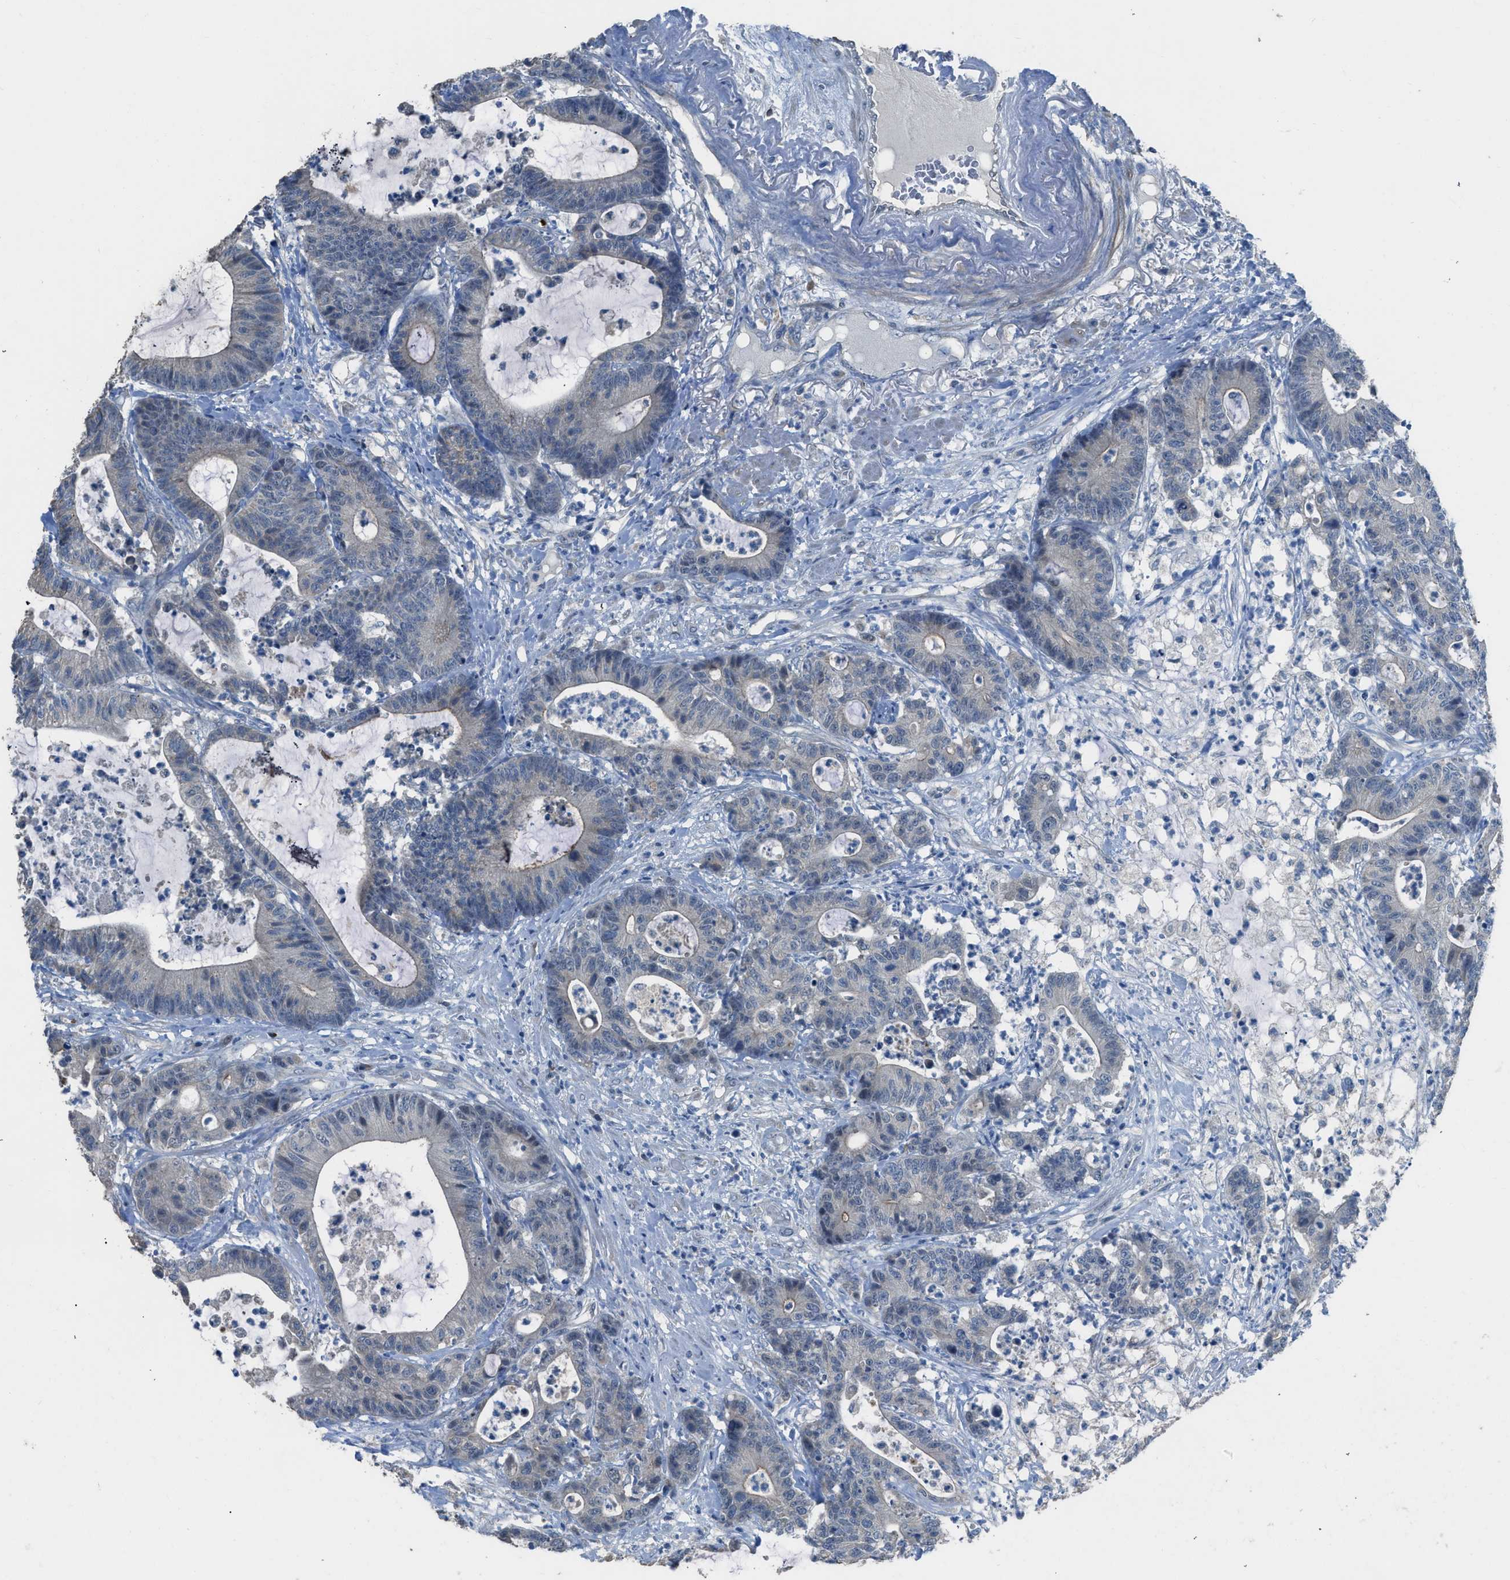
{"staining": {"intensity": "negative", "quantity": "none", "location": "none"}, "tissue": "colorectal cancer", "cell_type": "Tumor cells", "image_type": "cancer", "snomed": [{"axis": "morphology", "description": "Adenocarcinoma, NOS"}, {"axis": "topography", "description": "Colon"}], "caption": "Human colorectal cancer stained for a protein using immunohistochemistry (IHC) exhibits no staining in tumor cells.", "gene": "TIMD4", "patient": {"sex": "female", "age": 84}}